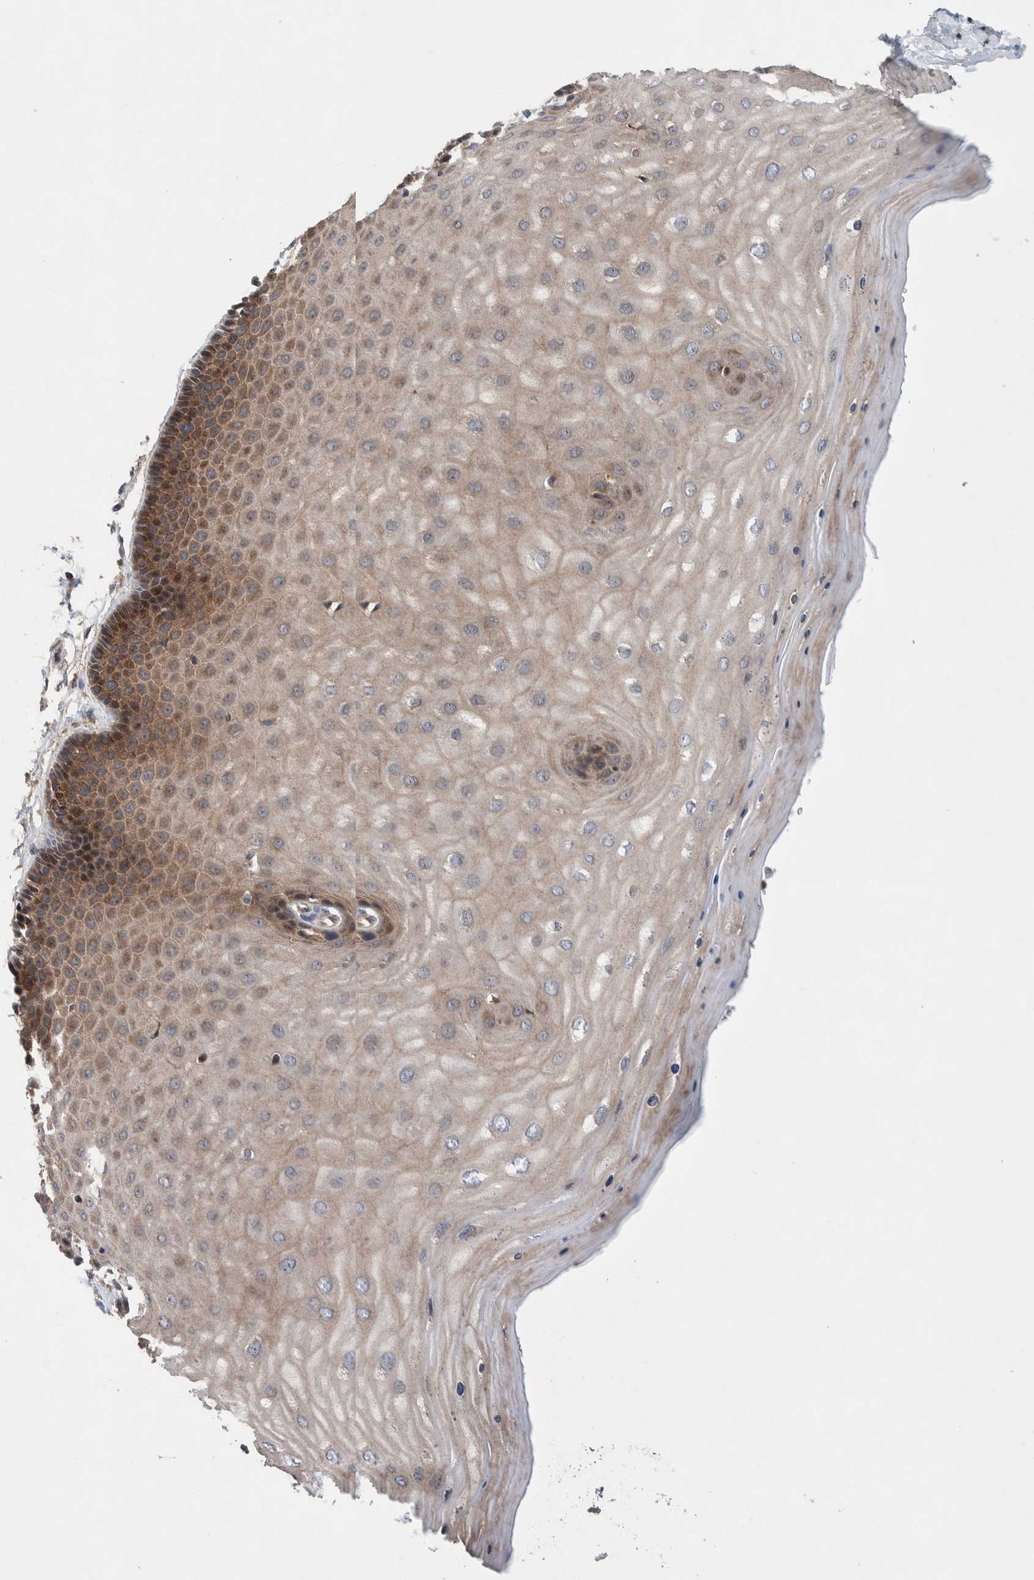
{"staining": {"intensity": "moderate", "quantity": ">75%", "location": "cytoplasmic/membranous"}, "tissue": "cervix", "cell_type": "Glandular cells", "image_type": "normal", "snomed": [{"axis": "morphology", "description": "Normal tissue, NOS"}, {"axis": "topography", "description": "Cervix"}], "caption": "Glandular cells display moderate cytoplasmic/membranous expression in about >75% of cells in benign cervix.", "gene": "PIK3R6", "patient": {"sex": "female", "age": 55}}